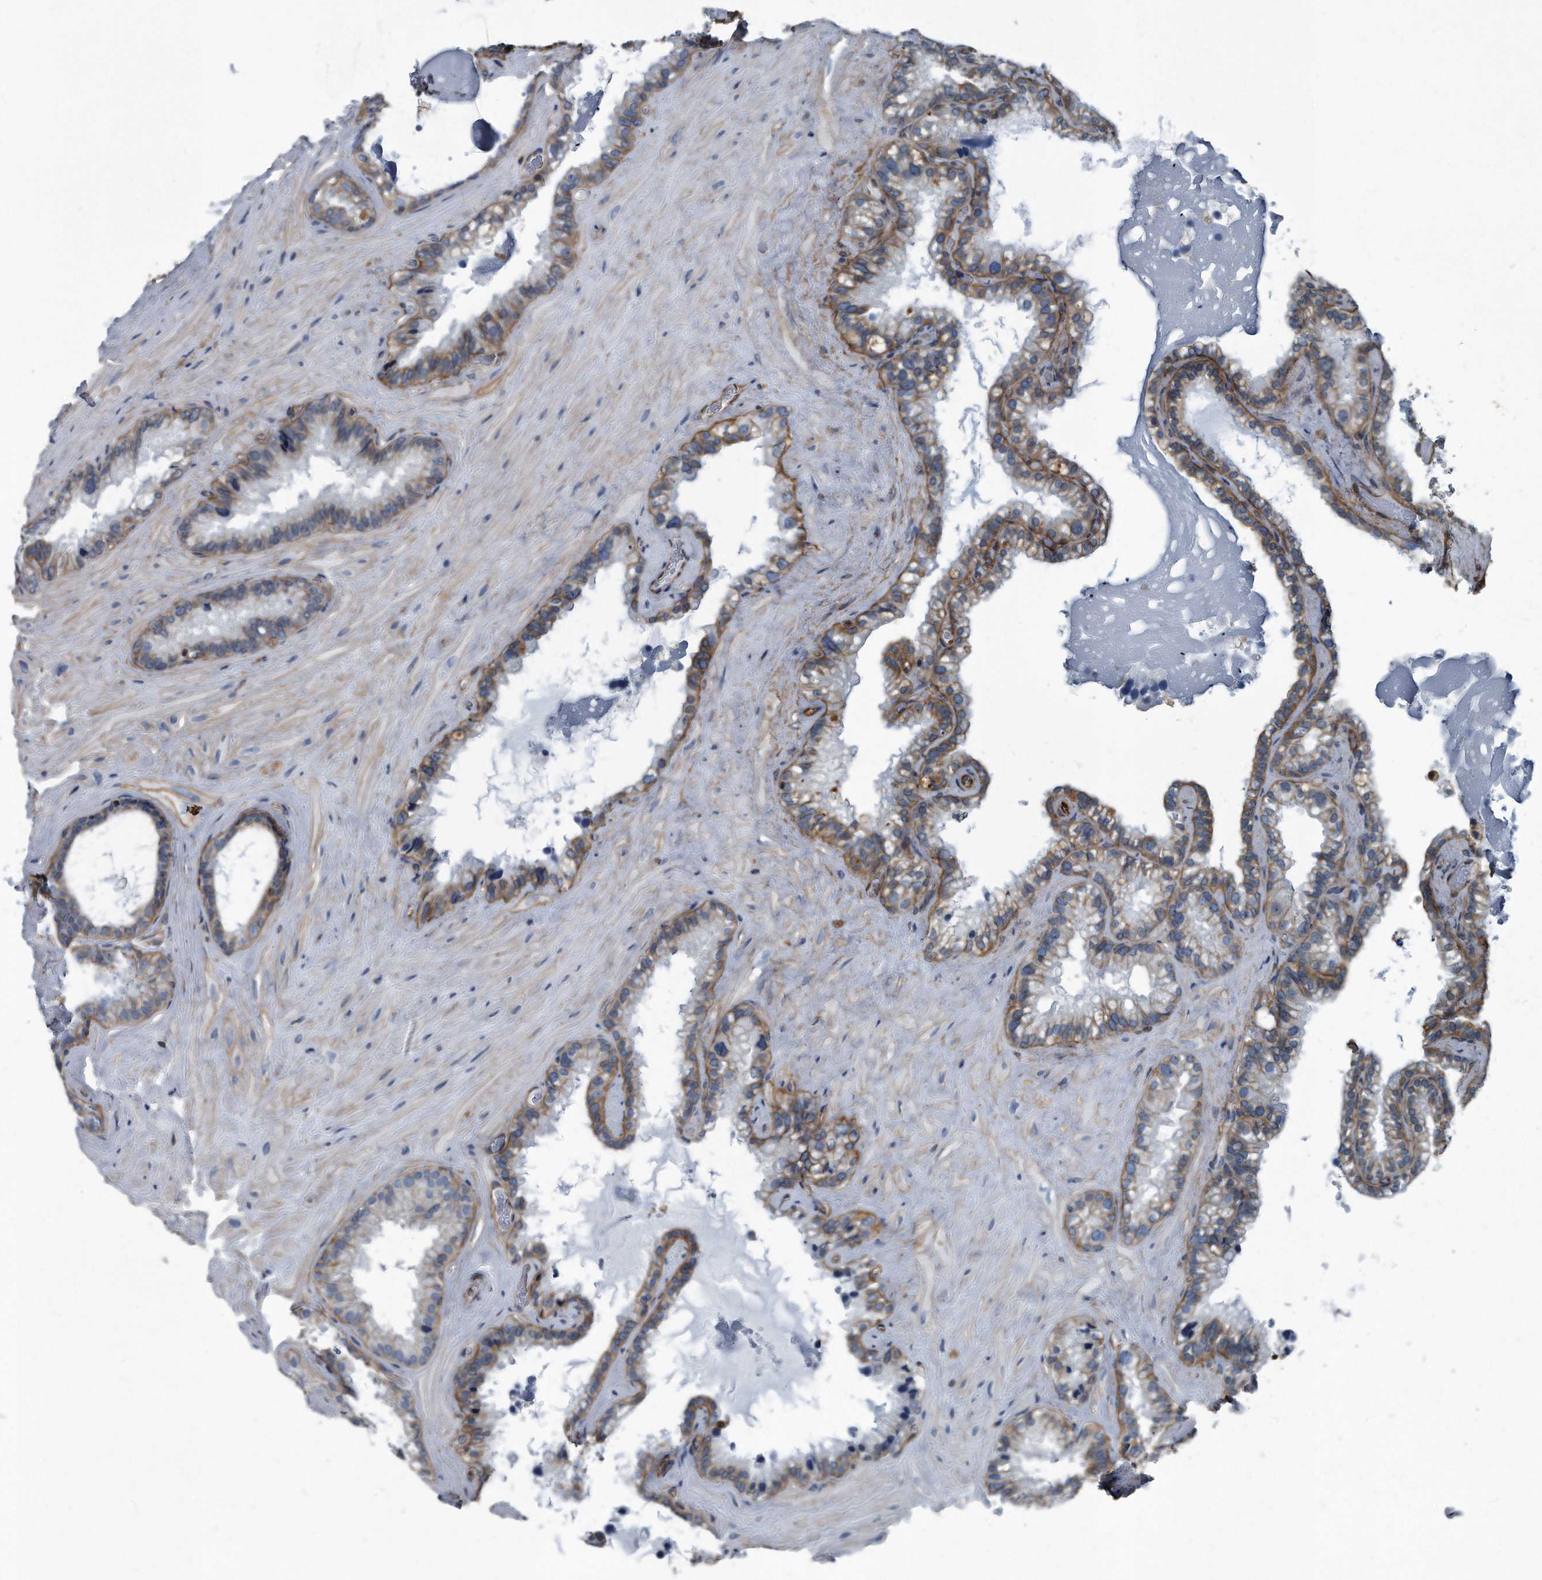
{"staining": {"intensity": "moderate", "quantity": "25%-75%", "location": "cytoplasmic/membranous"}, "tissue": "seminal vesicle", "cell_type": "Glandular cells", "image_type": "normal", "snomed": [{"axis": "morphology", "description": "Normal tissue, NOS"}, {"axis": "topography", "description": "Prostate"}, {"axis": "topography", "description": "Seminal veicle"}], "caption": "Seminal vesicle stained for a protein (brown) shows moderate cytoplasmic/membranous positive expression in approximately 25%-75% of glandular cells.", "gene": "PLEC", "patient": {"sex": "male", "age": 68}}